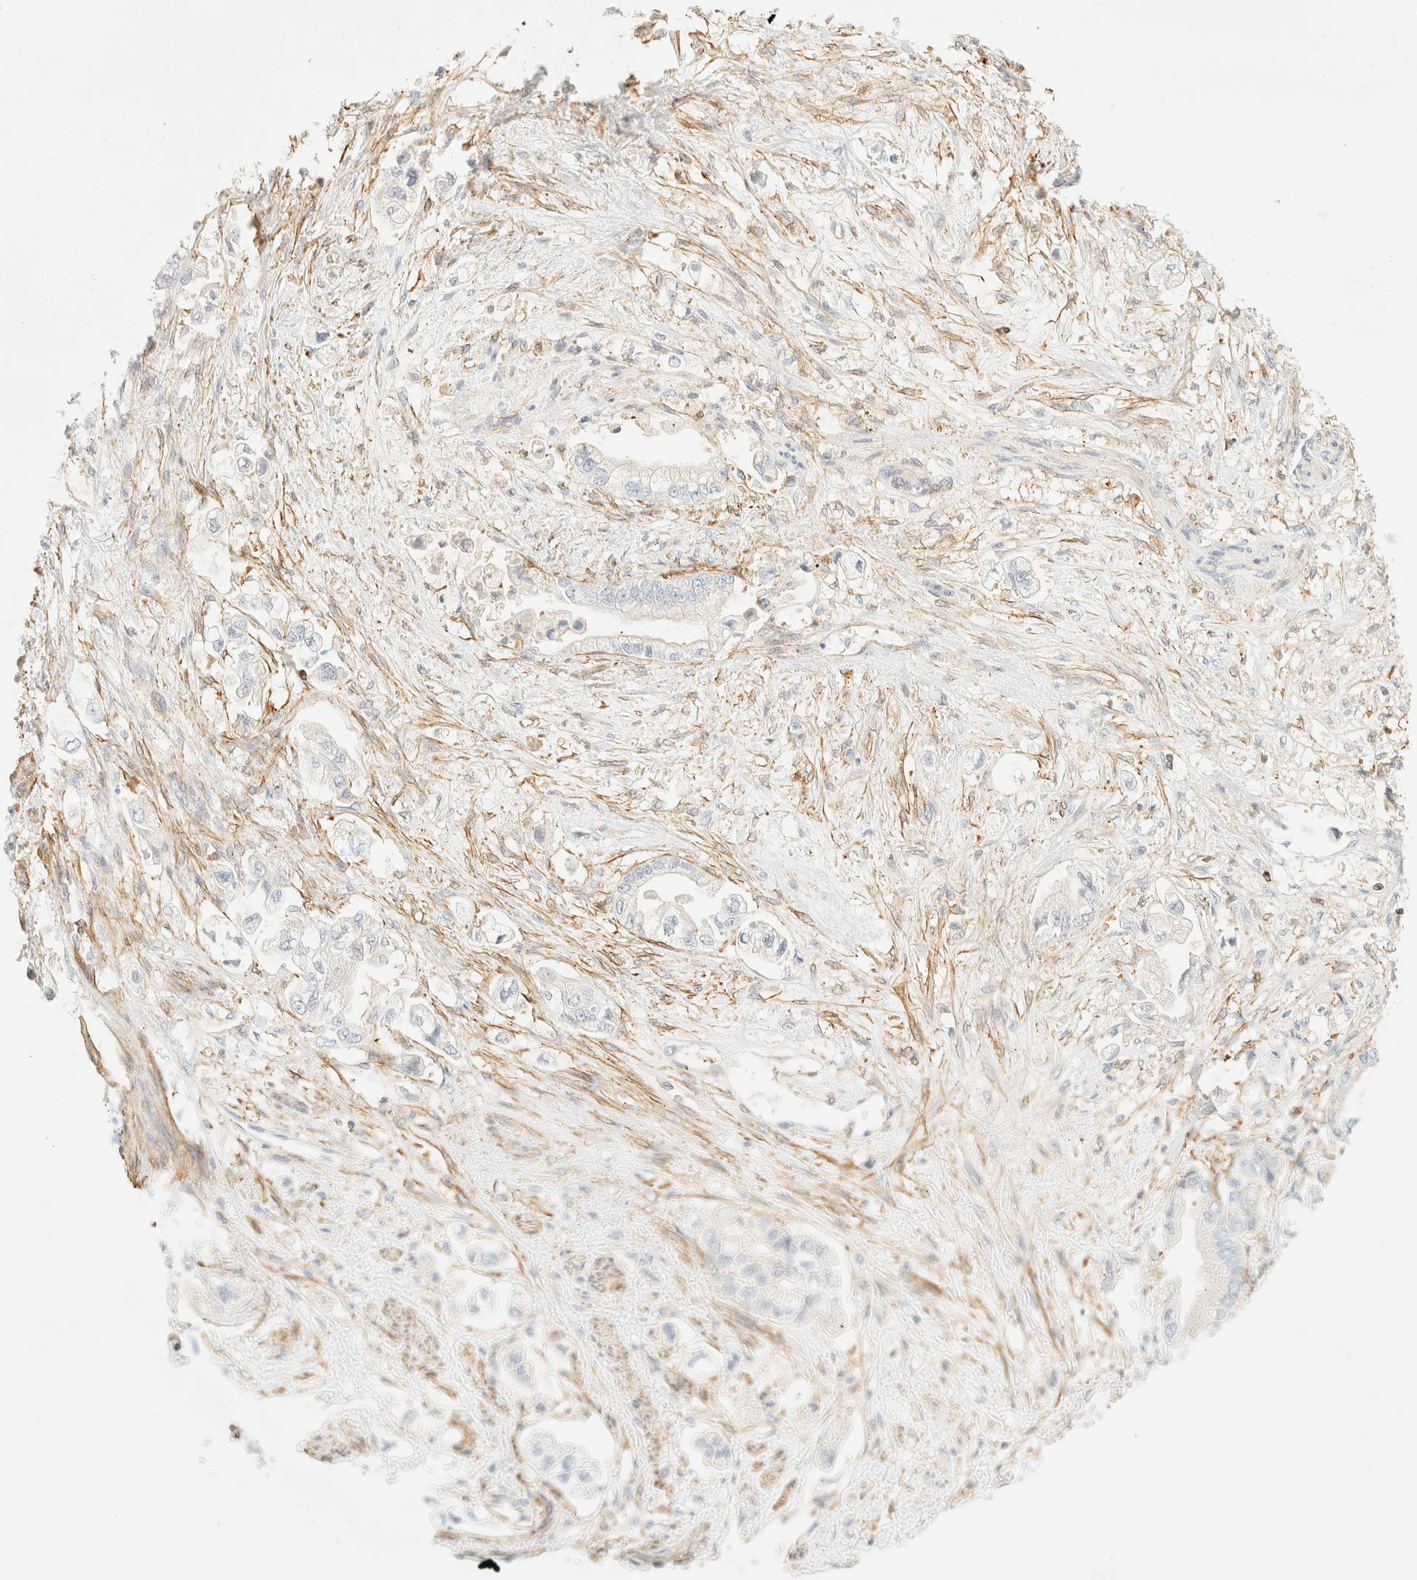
{"staining": {"intensity": "negative", "quantity": "none", "location": "none"}, "tissue": "stomach cancer", "cell_type": "Tumor cells", "image_type": "cancer", "snomed": [{"axis": "morphology", "description": "Adenocarcinoma, NOS"}, {"axis": "topography", "description": "Stomach"}], "caption": "A photomicrograph of human stomach cancer is negative for staining in tumor cells.", "gene": "OTOP2", "patient": {"sex": "male", "age": 62}}